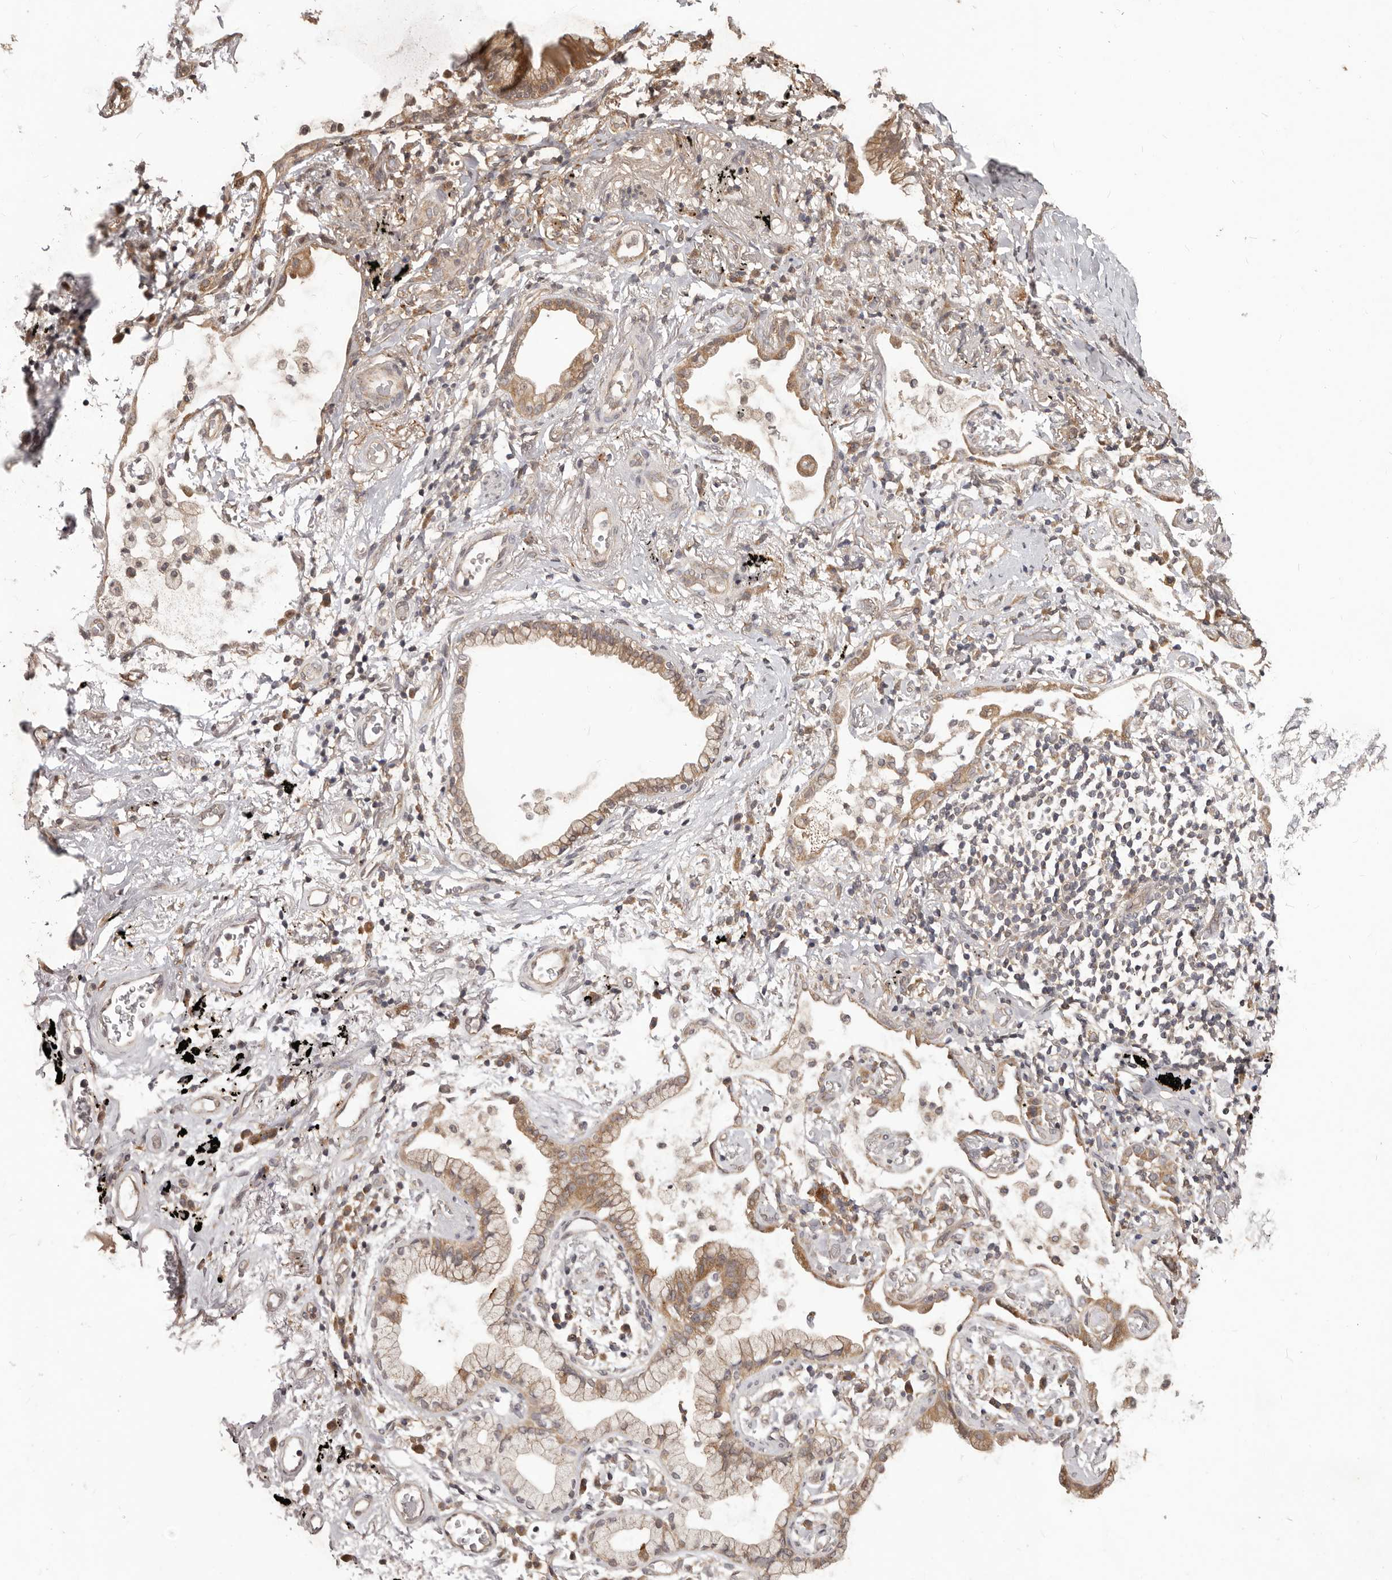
{"staining": {"intensity": "weak", "quantity": ">75%", "location": "cytoplasmic/membranous"}, "tissue": "lung cancer", "cell_type": "Tumor cells", "image_type": "cancer", "snomed": [{"axis": "morphology", "description": "Adenocarcinoma, NOS"}, {"axis": "topography", "description": "Lung"}], "caption": "This photomicrograph shows lung cancer stained with immunohistochemistry to label a protein in brown. The cytoplasmic/membranous of tumor cells show weak positivity for the protein. Nuclei are counter-stained blue.", "gene": "MTO1", "patient": {"sex": "female", "age": 70}}